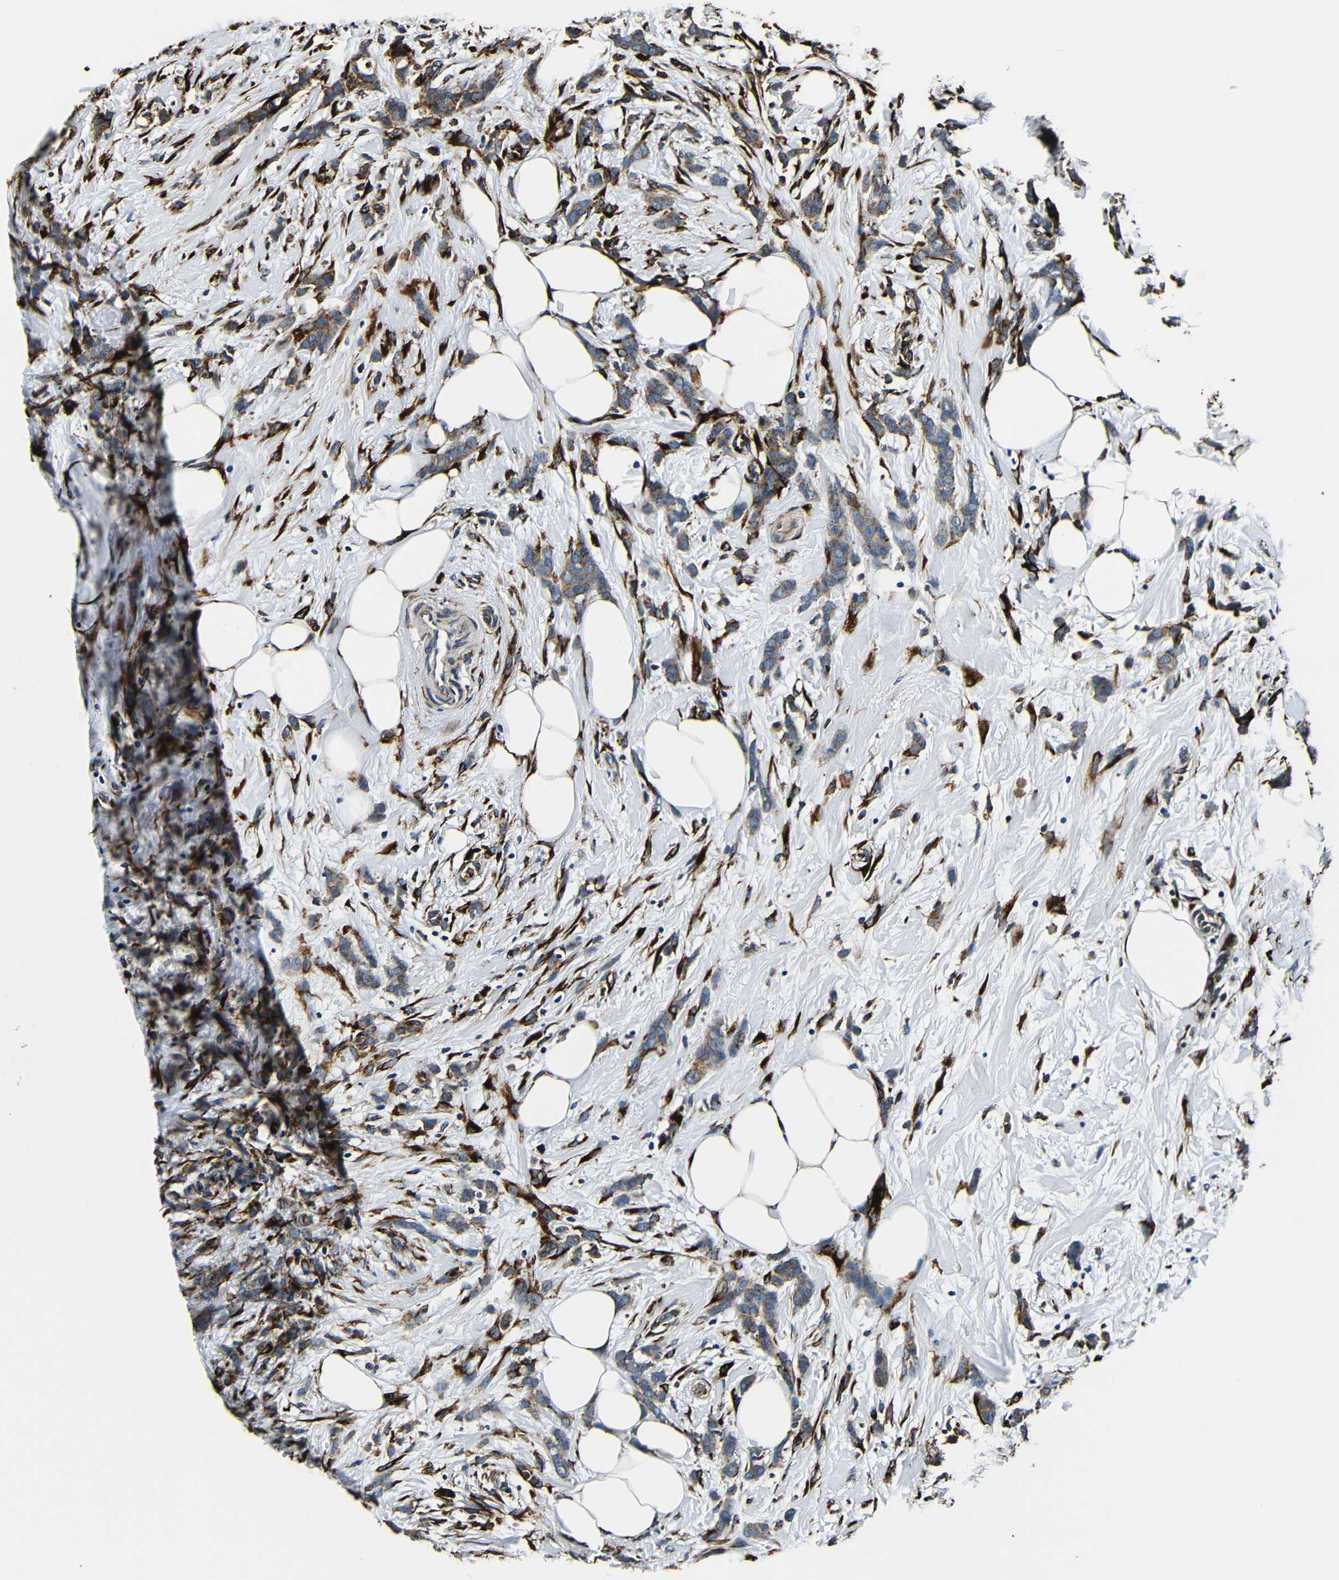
{"staining": {"intensity": "strong", "quantity": "<25%", "location": "cytoplasmic/membranous"}, "tissue": "breast cancer", "cell_type": "Tumor cells", "image_type": "cancer", "snomed": [{"axis": "morphology", "description": "Lobular carcinoma, in situ"}, {"axis": "morphology", "description": "Lobular carcinoma"}, {"axis": "topography", "description": "Breast"}], "caption": "Immunohistochemistry histopathology image of breast lobular carcinoma in situ stained for a protein (brown), which displays medium levels of strong cytoplasmic/membranous expression in about <25% of tumor cells.", "gene": "RRBP1", "patient": {"sex": "female", "age": 41}}